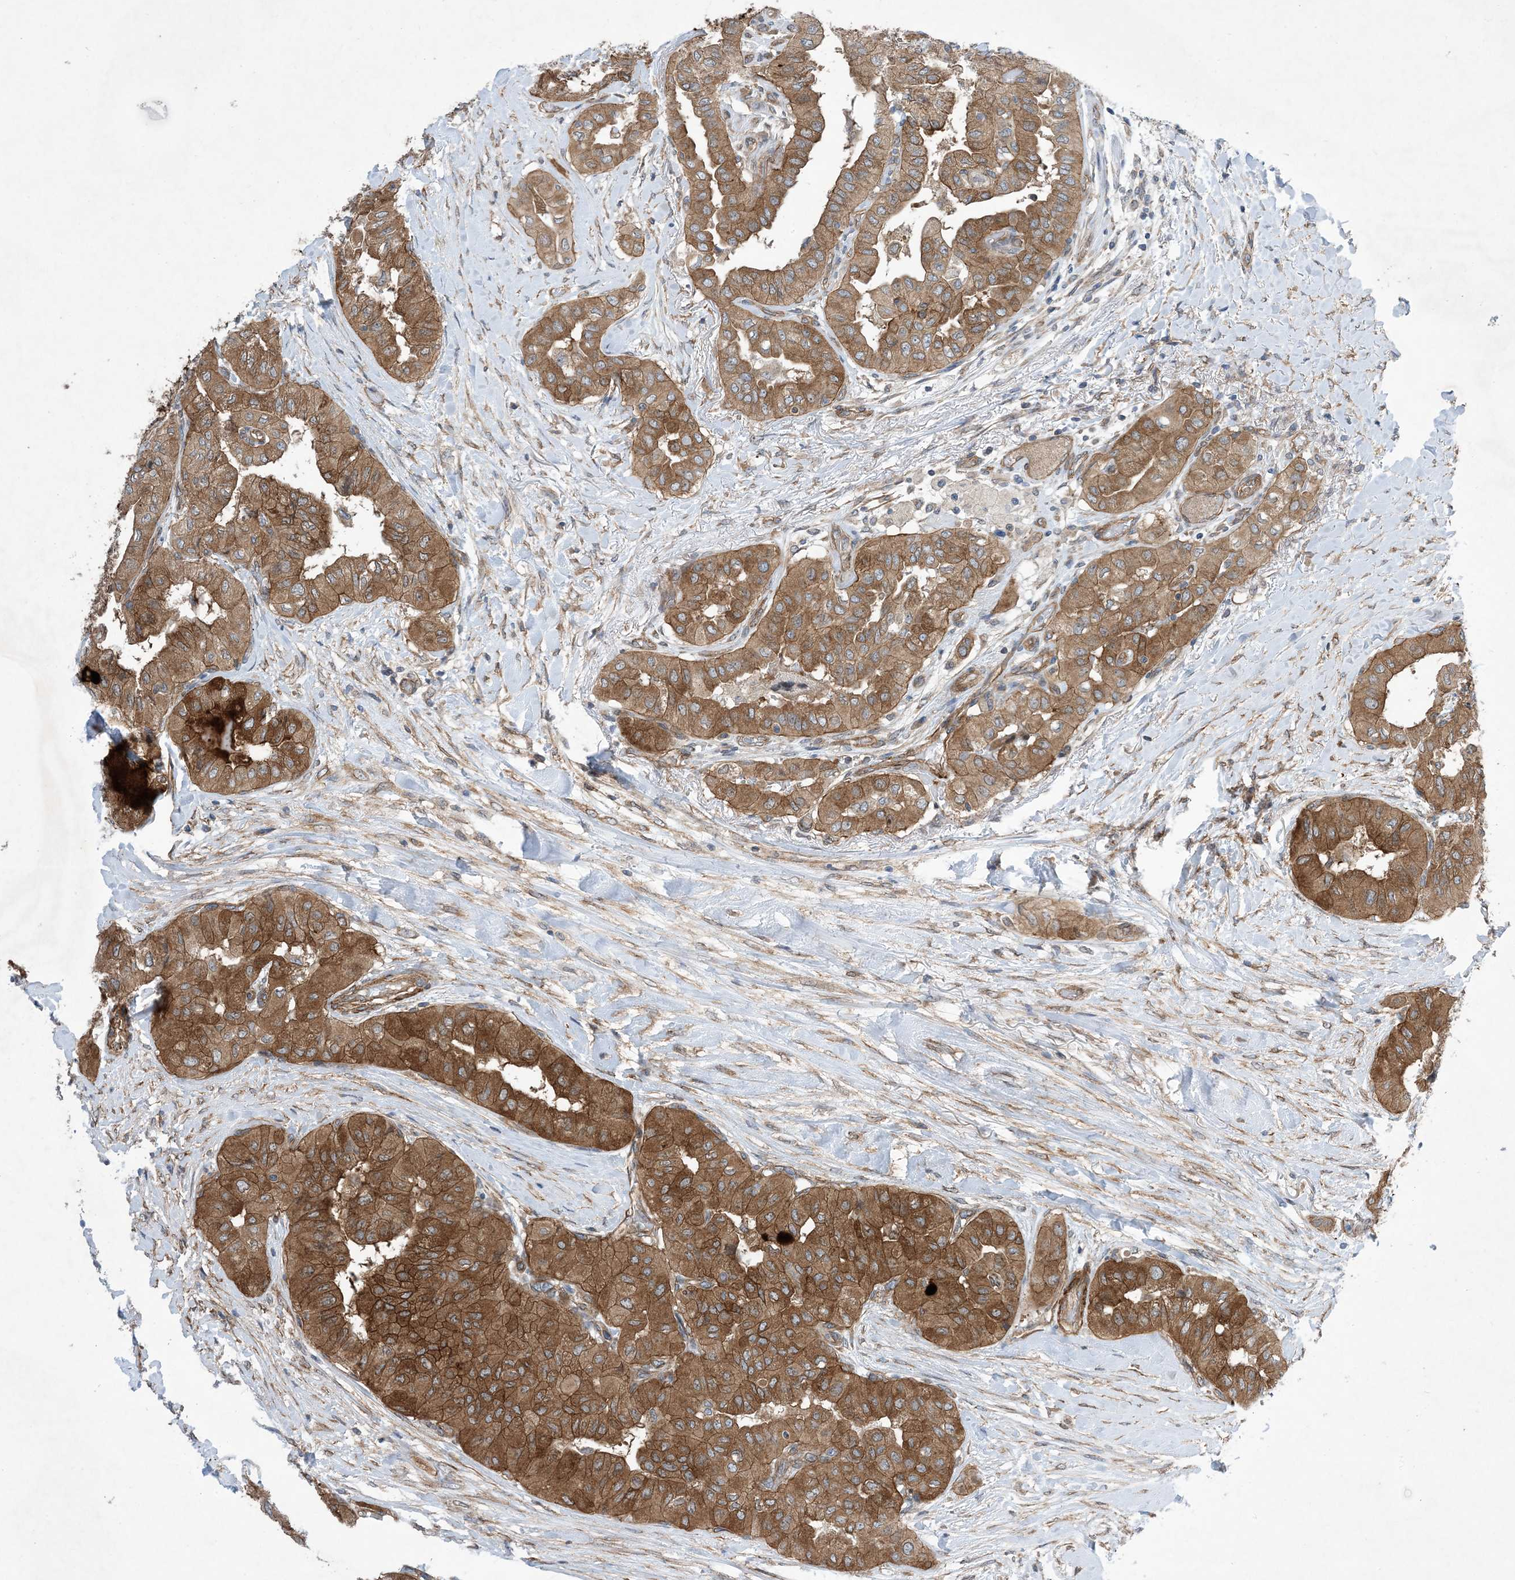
{"staining": {"intensity": "strong", "quantity": ">75%", "location": "cytoplasmic/membranous"}, "tissue": "thyroid cancer", "cell_type": "Tumor cells", "image_type": "cancer", "snomed": [{"axis": "morphology", "description": "Papillary adenocarcinoma, NOS"}, {"axis": "topography", "description": "Thyroid gland"}], "caption": "Papillary adenocarcinoma (thyroid) stained with a brown dye reveals strong cytoplasmic/membranous positive expression in about >75% of tumor cells.", "gene": "EHBP1", "patient": {"sex": "female", "age": 59}}